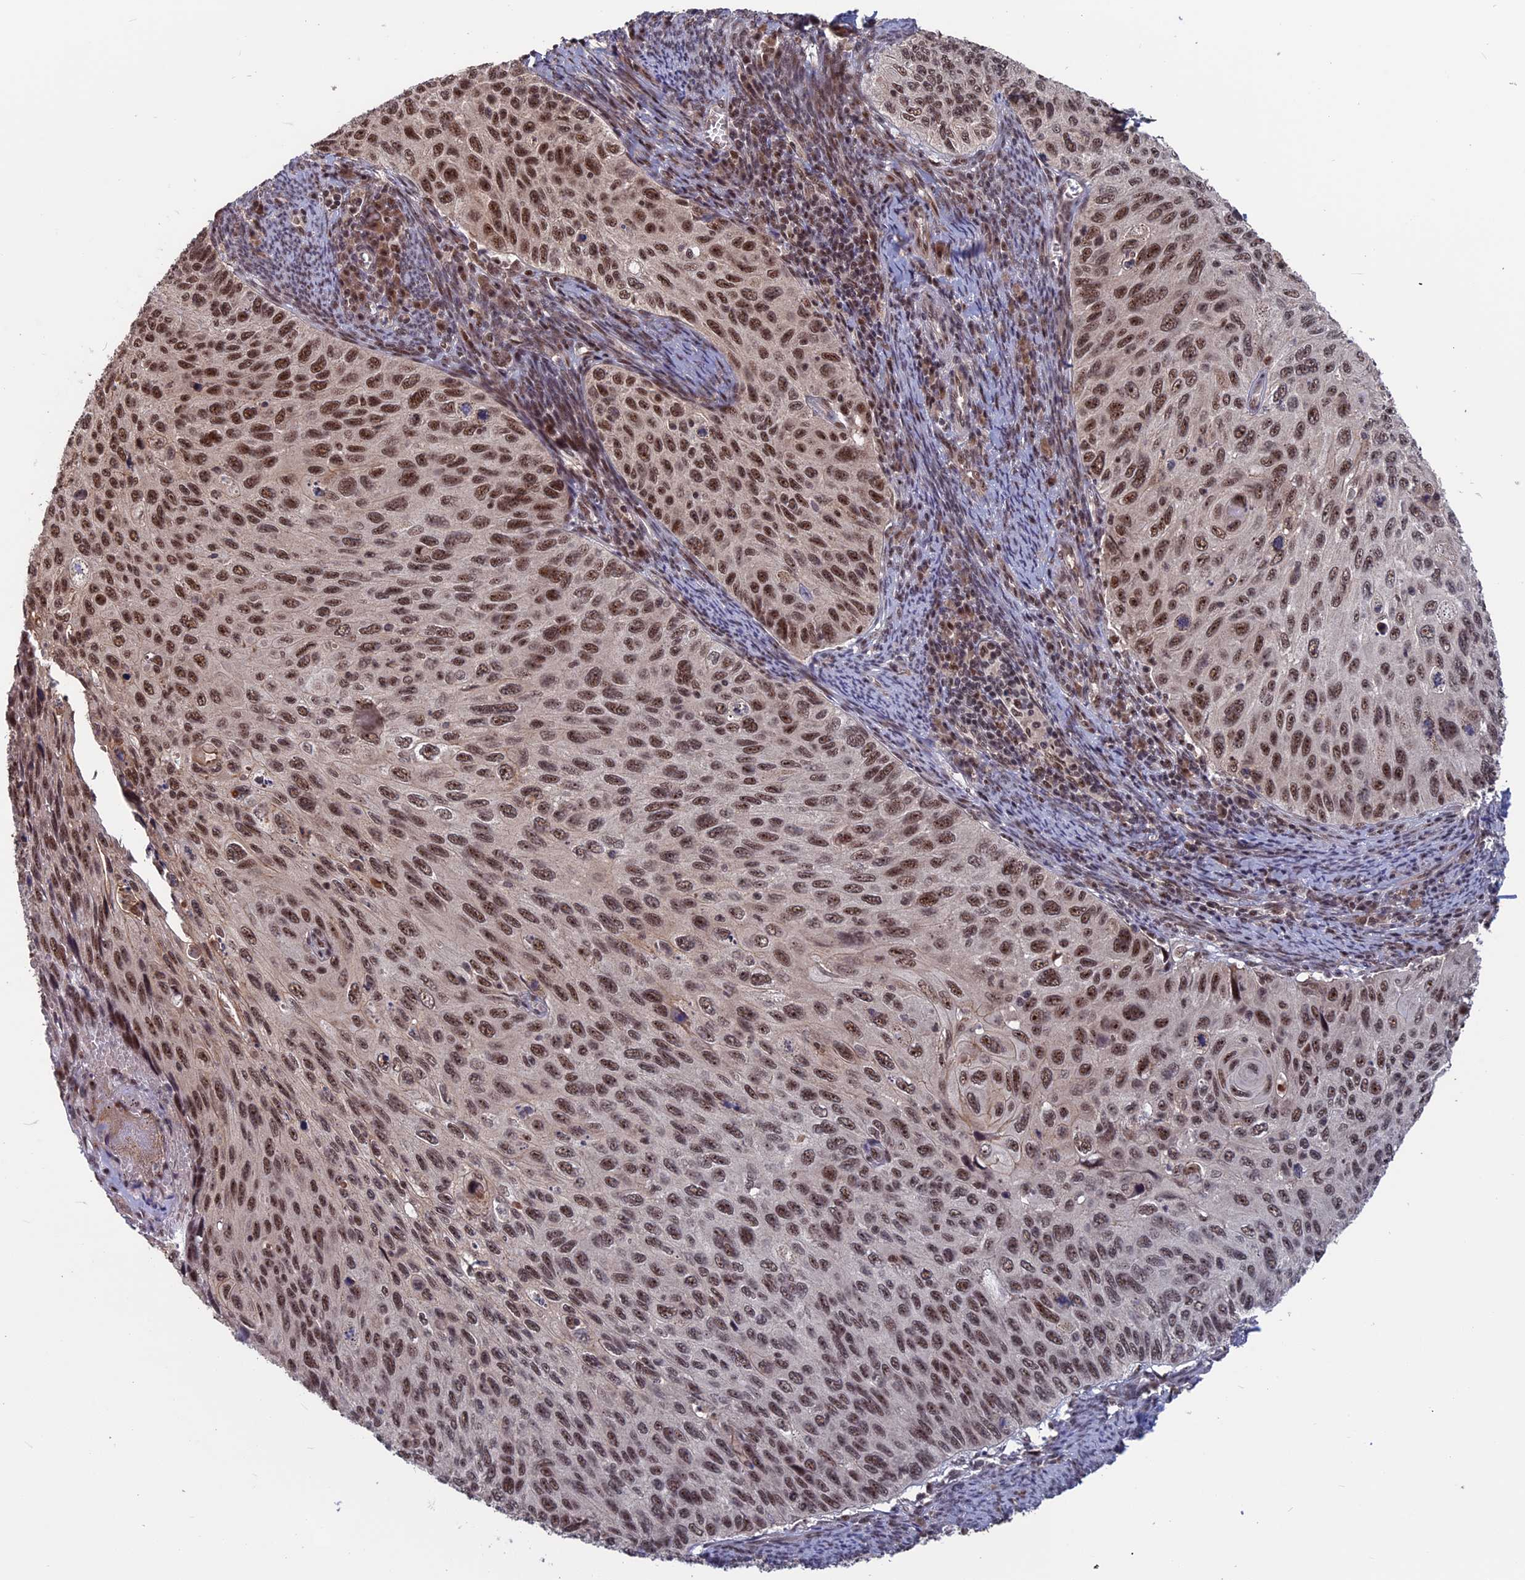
{"staining": {"intensity": "moderate", "quantity": ">75%", "location": "nuclear"}, "tissue": "cervical cancer", "cell_type": "Tumor cells", "image_type": "cancer", "snomed": [{"axis": "morphology", "description": "Squamous cell carcinoma, NOS"}, {"axis": "topography", "description": "Cervix"}], "caption": "Immunohistochemistry (IHC) of human cervical squamous cell carcinoma displays medium levels of moderate nuclear expression in about >75% of tumor cells. (DAB (3,3'-diaminobenzidine) = brown stain, brightfield microscopy at high magnification).", "gene": "CACTIN", "patient": {"sex": "female", "age": 70}}